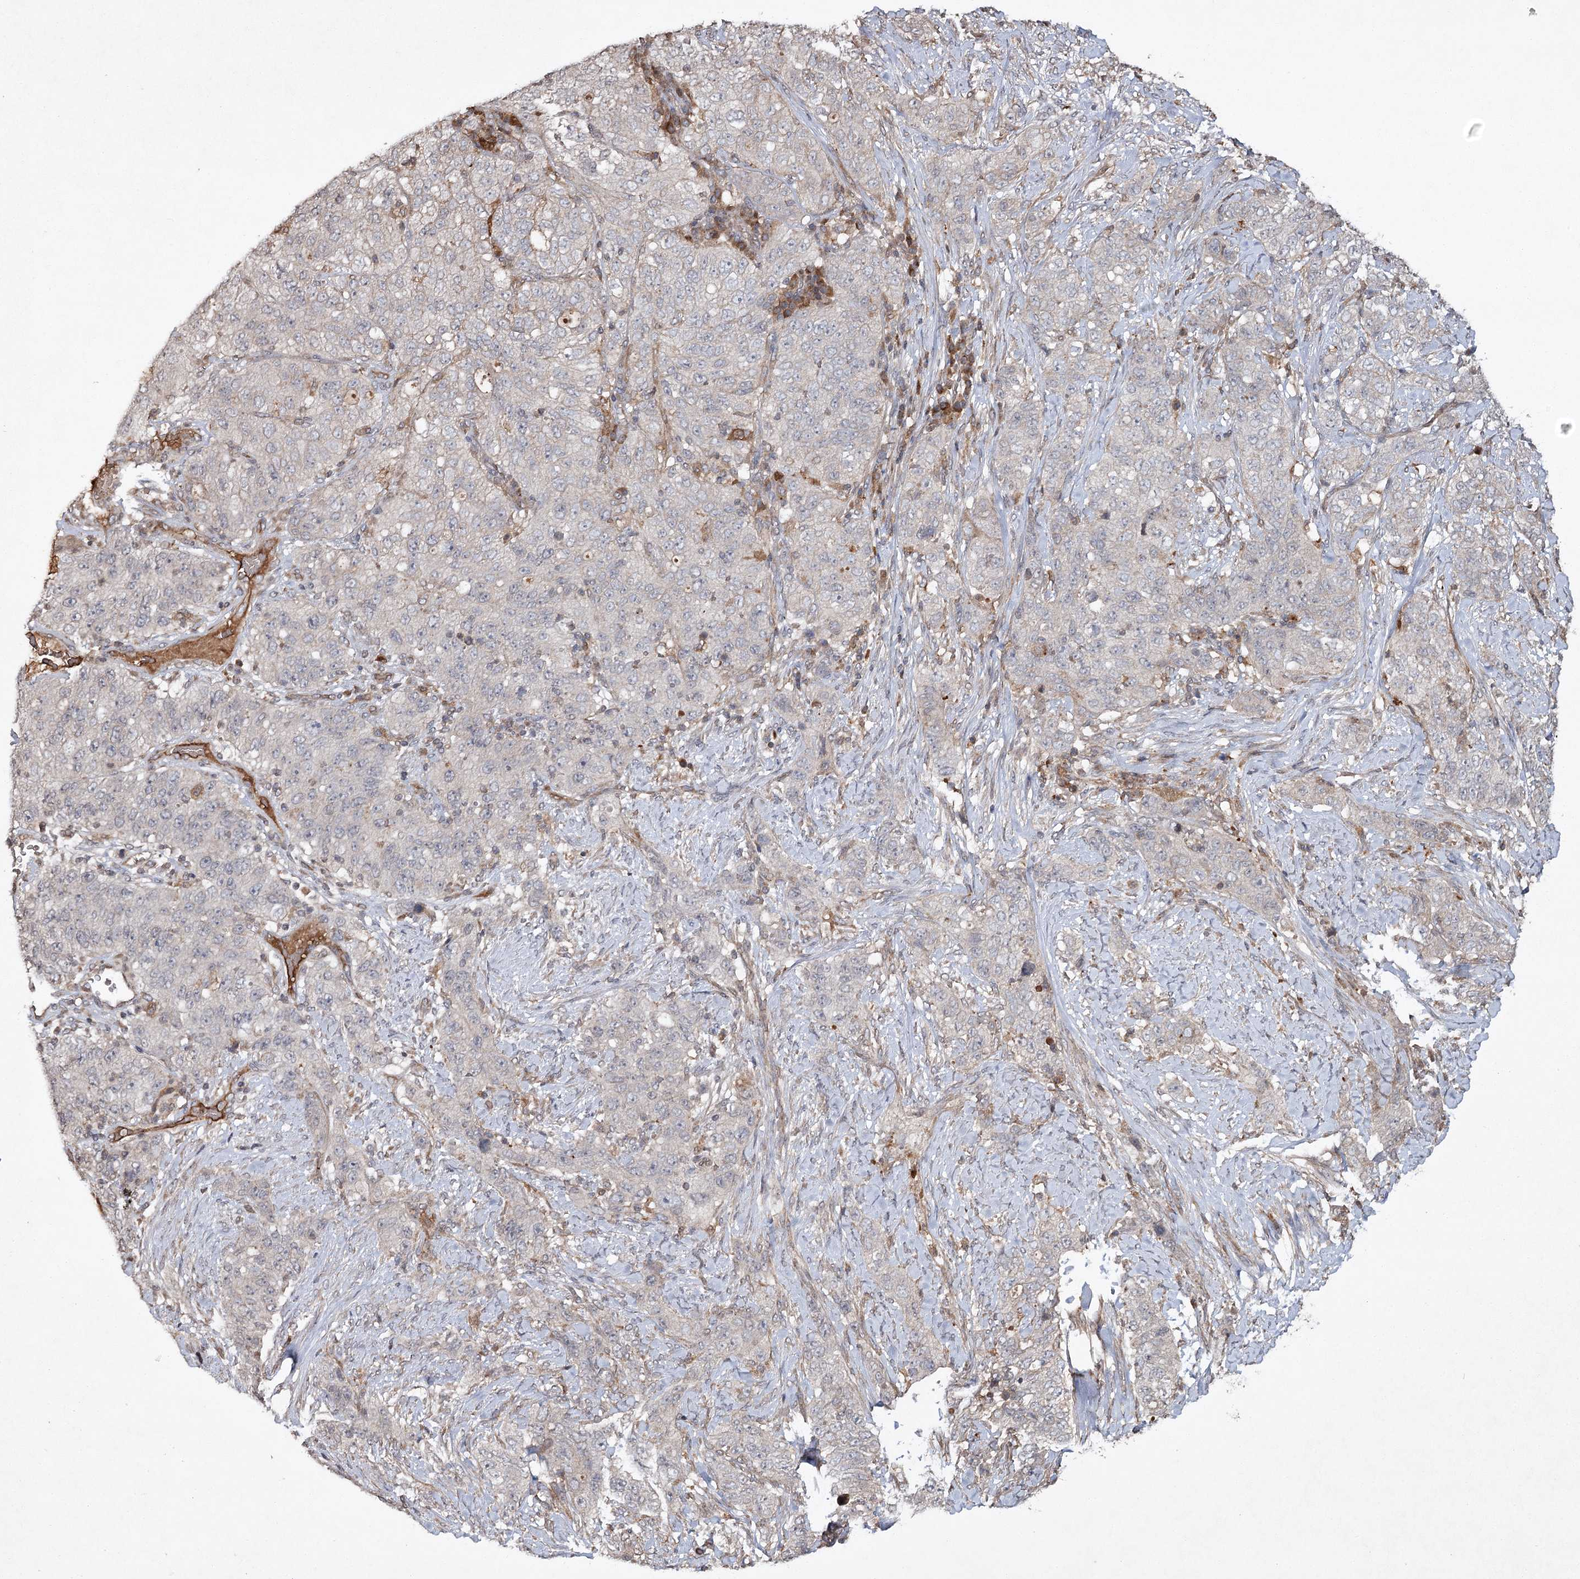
{"staining": {"intensity": "negative", "quantity": "none", "location": "none"}, "tissue": "stomach cancer", "cell_type": "Tumor cells", "image_type": "cancer", "snomed": [{"axis": "morphology", "description": "Adenocarcinoma, NOS"}, {"axis": "topography", "description": "Stomach"}], "caption": "Histopathology image shows no significant protein staining in tumor cells of stomach cancer.", "gene": "CYP2B6", "patient": {"sex": "male", "age": 48}}